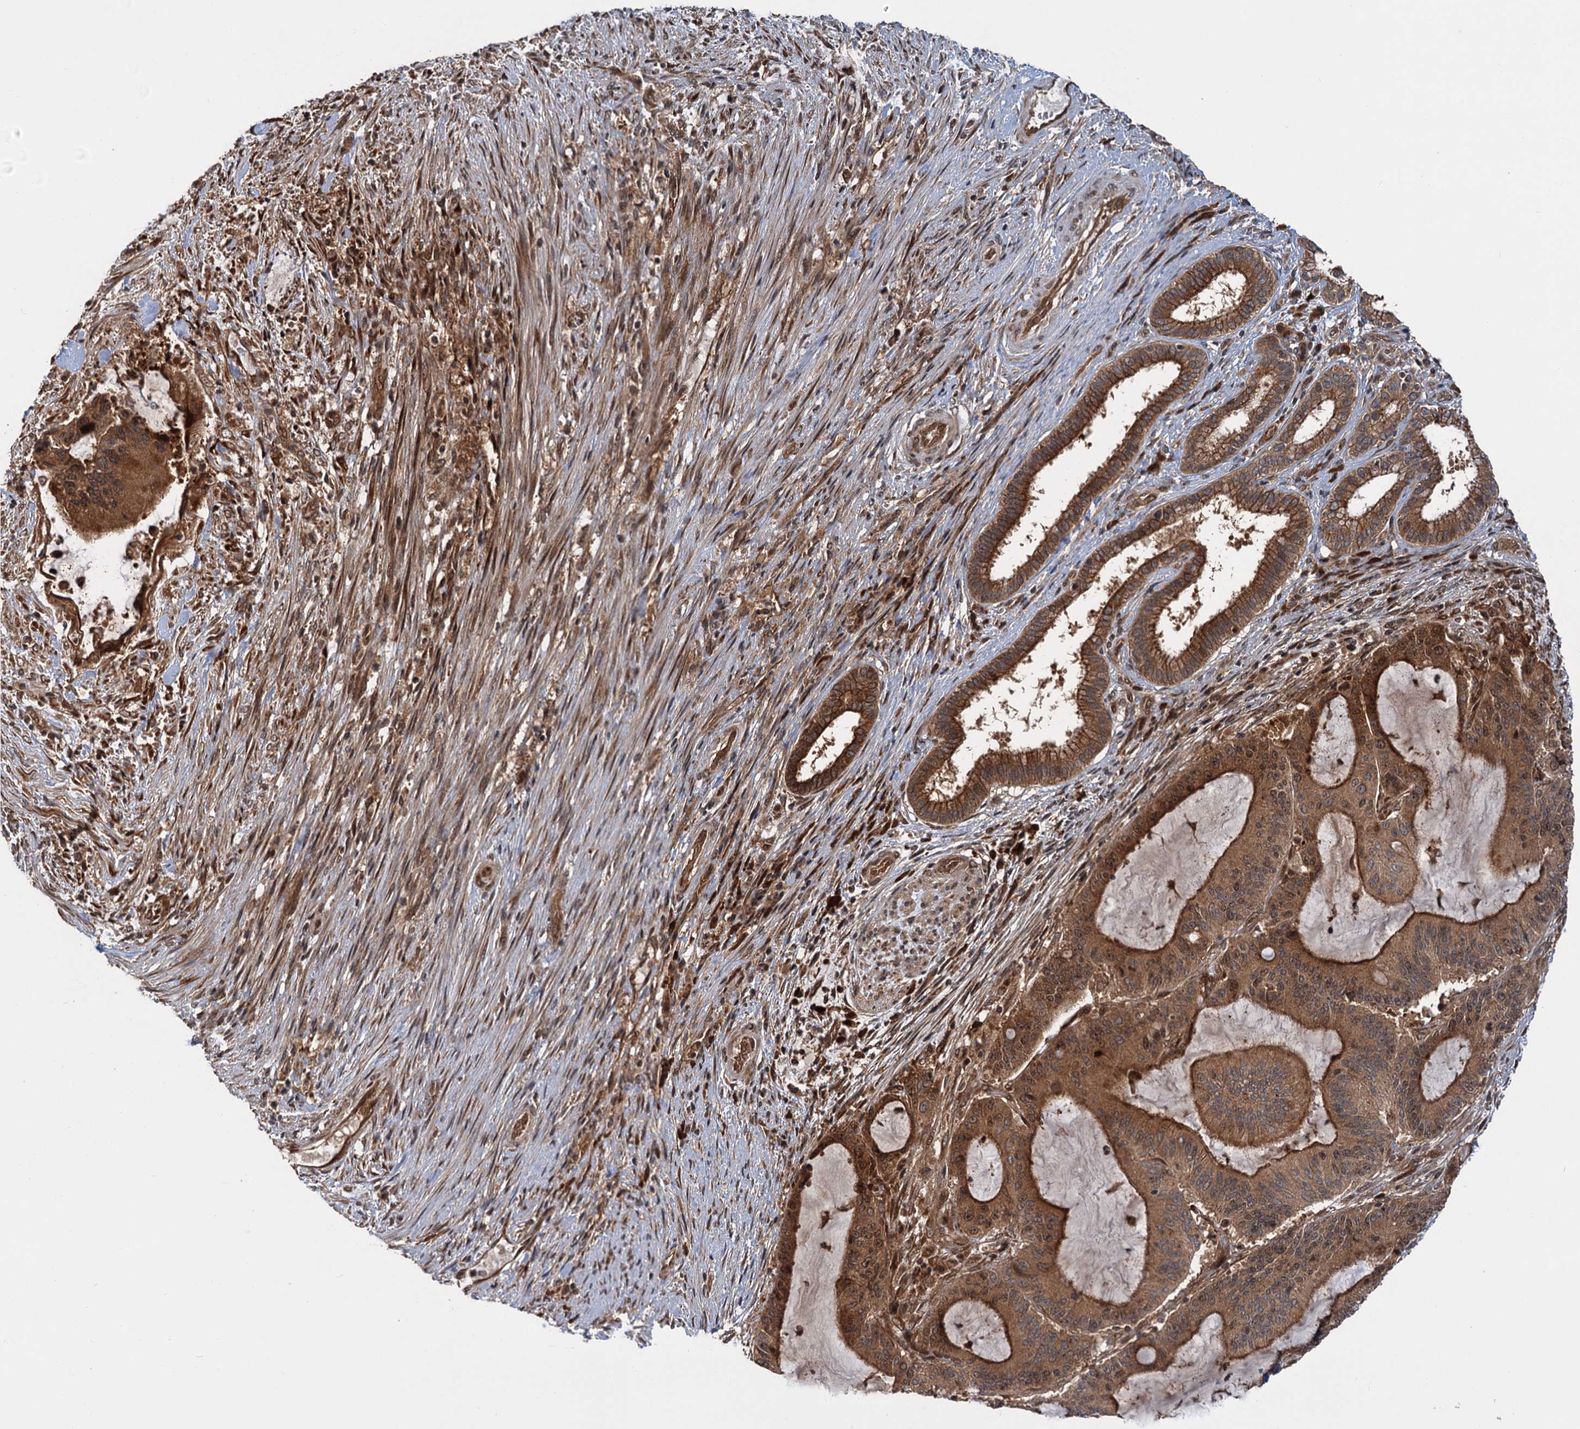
{"staining": {"intensity": "moderate", "quantity": ">75%", "location": "cytoplasmic/membranous,nuclear"}, "tissue": "liver cancer", "cell_type": "Tumor cells", "image_type": "cancer", "snomed": [{"axis": "morphology", "description": "Normal tissue, NOS"}, {"axis": "morphology", "description": "Cholangiocarcinoma"}, {"axis": "topography", "description": "Liver"}, {"axis": "topography", "description": "Peripheral nerve tissue"}], "caption": "Human cholangiocarcinoma (liver) stained with a protein marker shows moderate staining in tumor cells.", "gene": "KANSL2", "patient": {"sex": "female", "age": 73}}